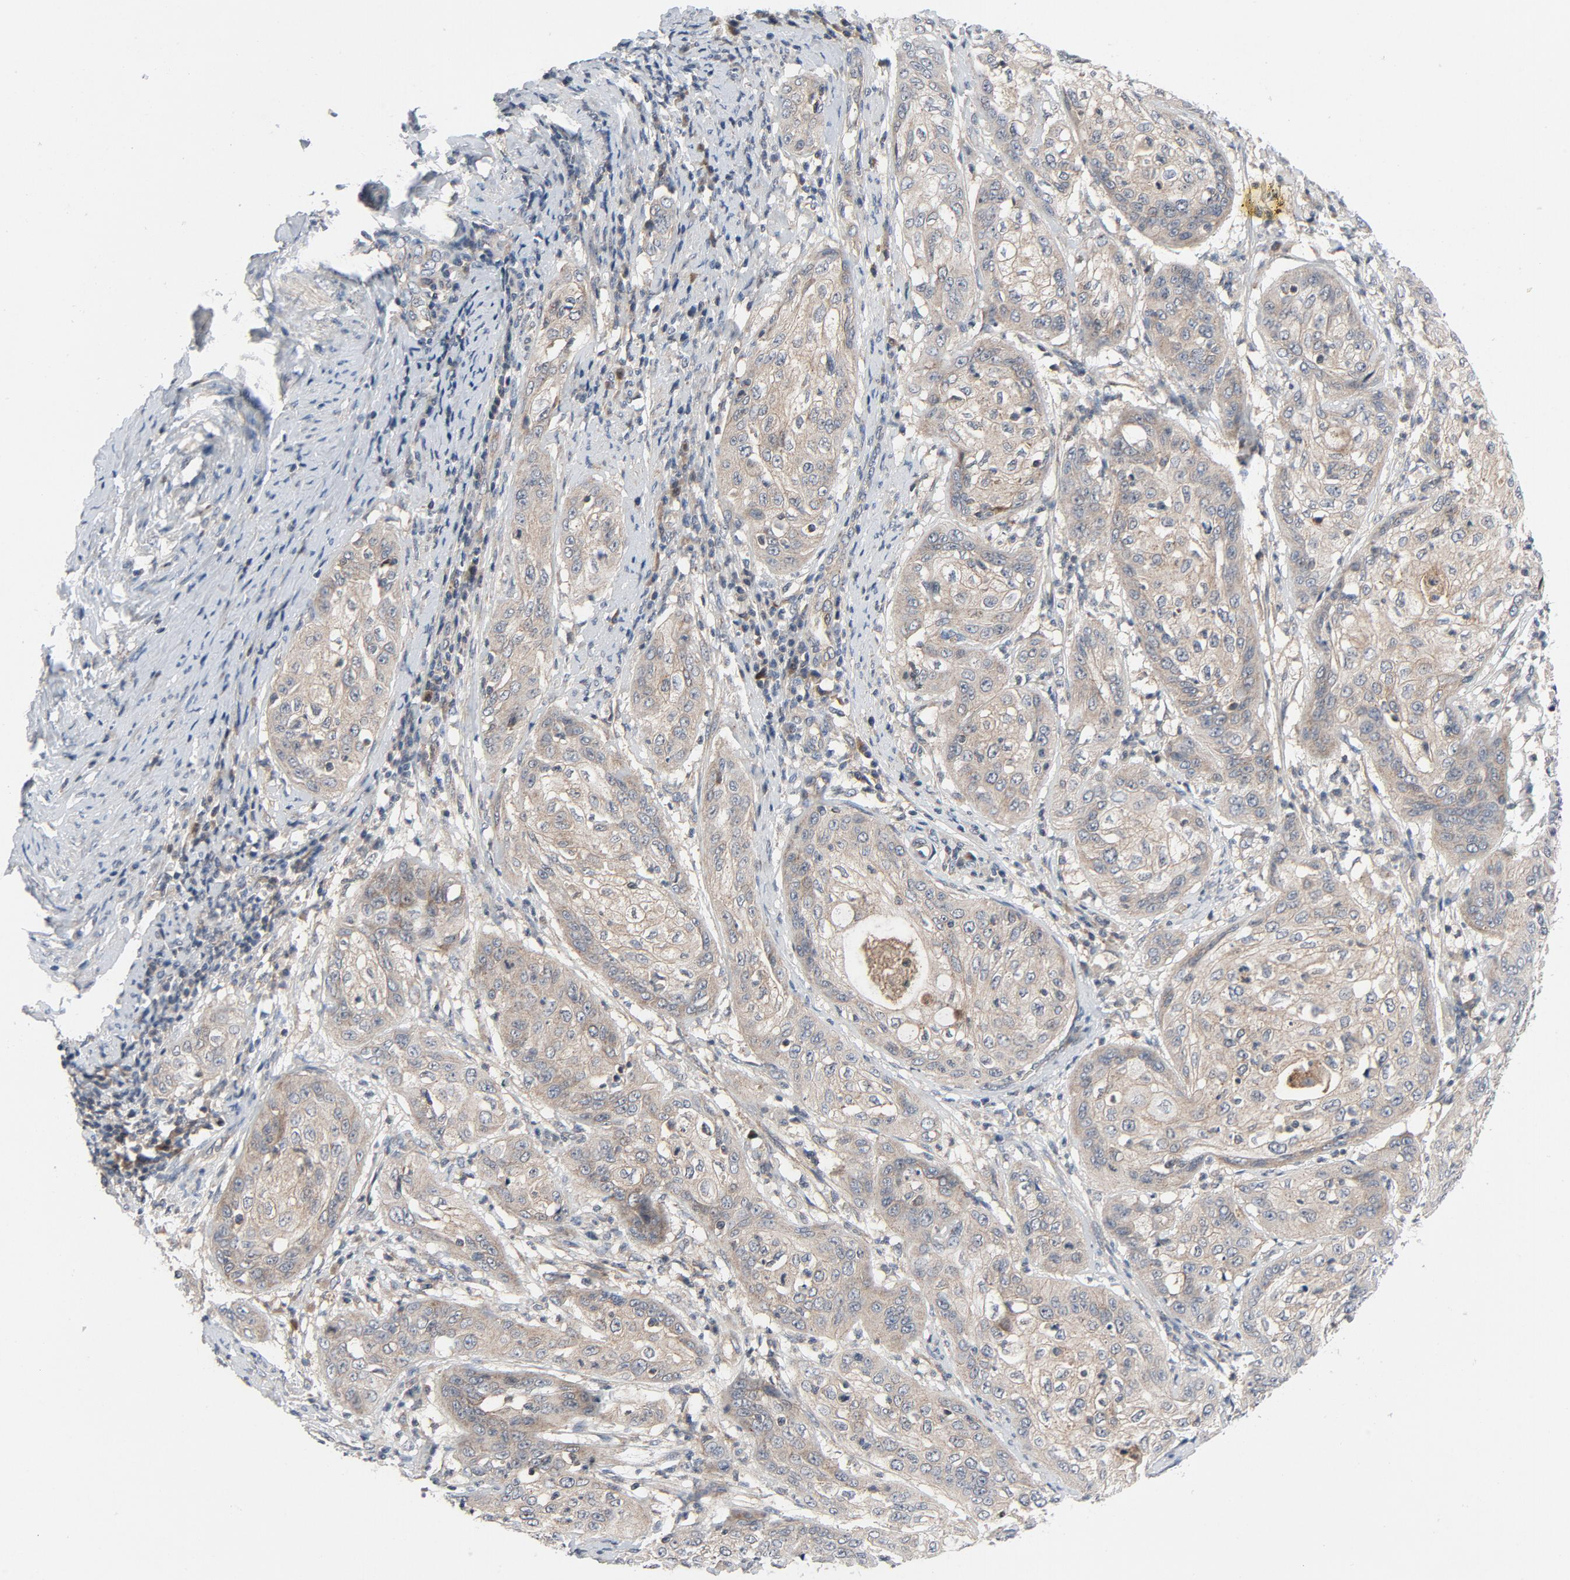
{"staining": {"intensity": "moderate", "quantity": ">75%", "location": "cytoplasmic/membranous"}, "tissue": "cervical cancer", "cell_type": "Tumor cells", "image_type": "cancer", "snomed": [{"axis": "morphology", "description": "Squamous cell carcinoma, NOS"}, {"axis": "topography", "description": "Cervix"}], "caption": "A micrograph of cervical cancer stained for a protein reveals moderate cytoplasmic/membranous brown staining in tumor cells.", "gene": "TSG101", "patient": {"sex": "female", "age": 41}}